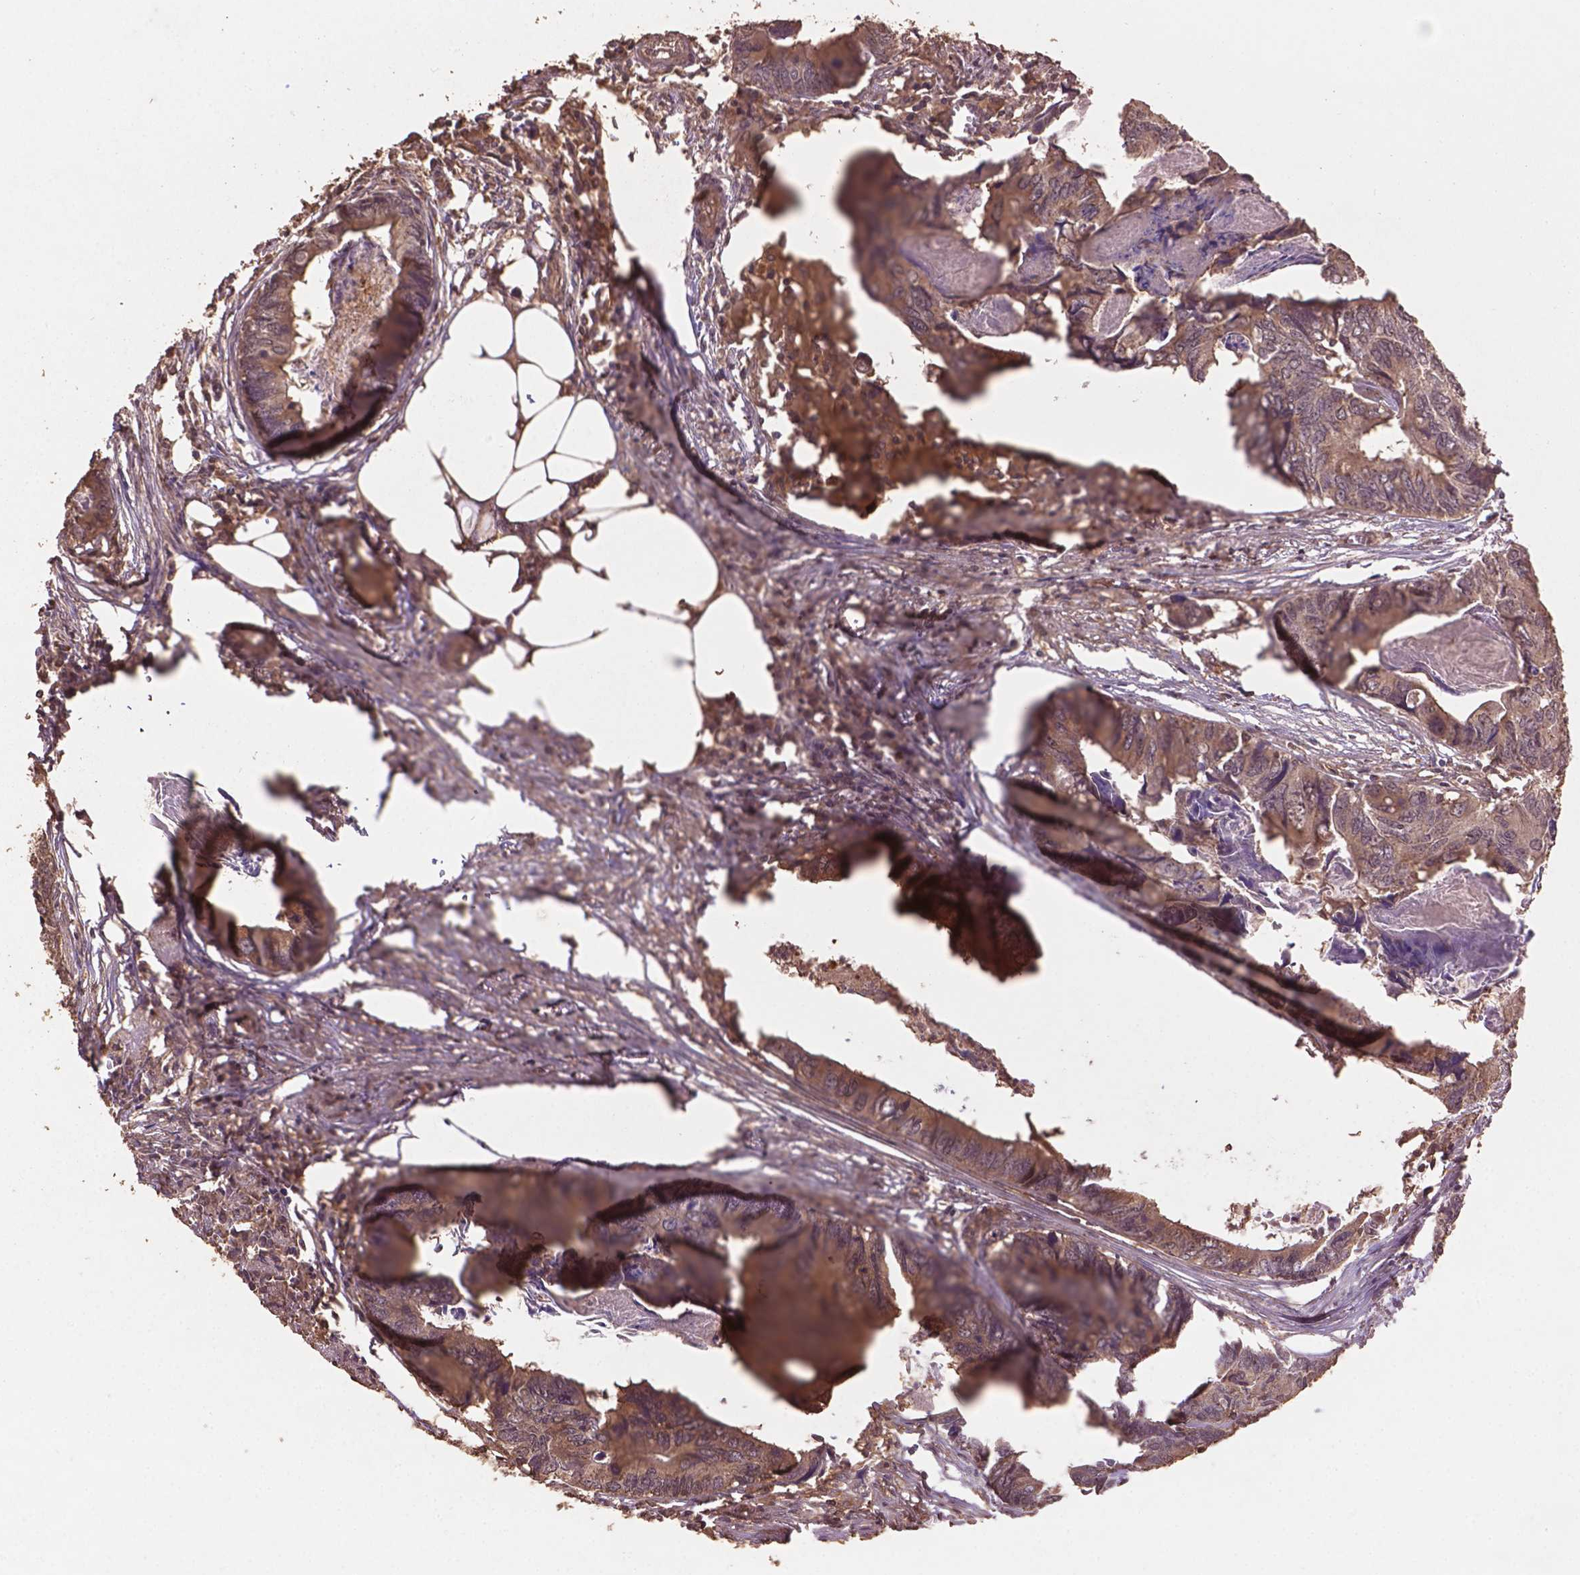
{"staining": {"intensity": "moderate", "quantity": ">75%", "location": "cytoplasmic/membranous"}, "tissue": "colorectal cancer", "cell_type": "Tumor cells", "image_type": "cancer", "snomed": [{"axis": "morphology", "description": "Adenocarcinoma, NOS"}, {"axis": "topography", "description": "Colon"}], "caption": "The photomicrograph shows staining of colorectal cancer (adenocarcinoma), revealing moderate cytoplasmic/membranous protein expression (brown color) within tumor cells. (Brightfield microscopy of DAB IHC at high magnification).", "gene": "BABAM1", "patient": {"sex": "female", "age": 82}}